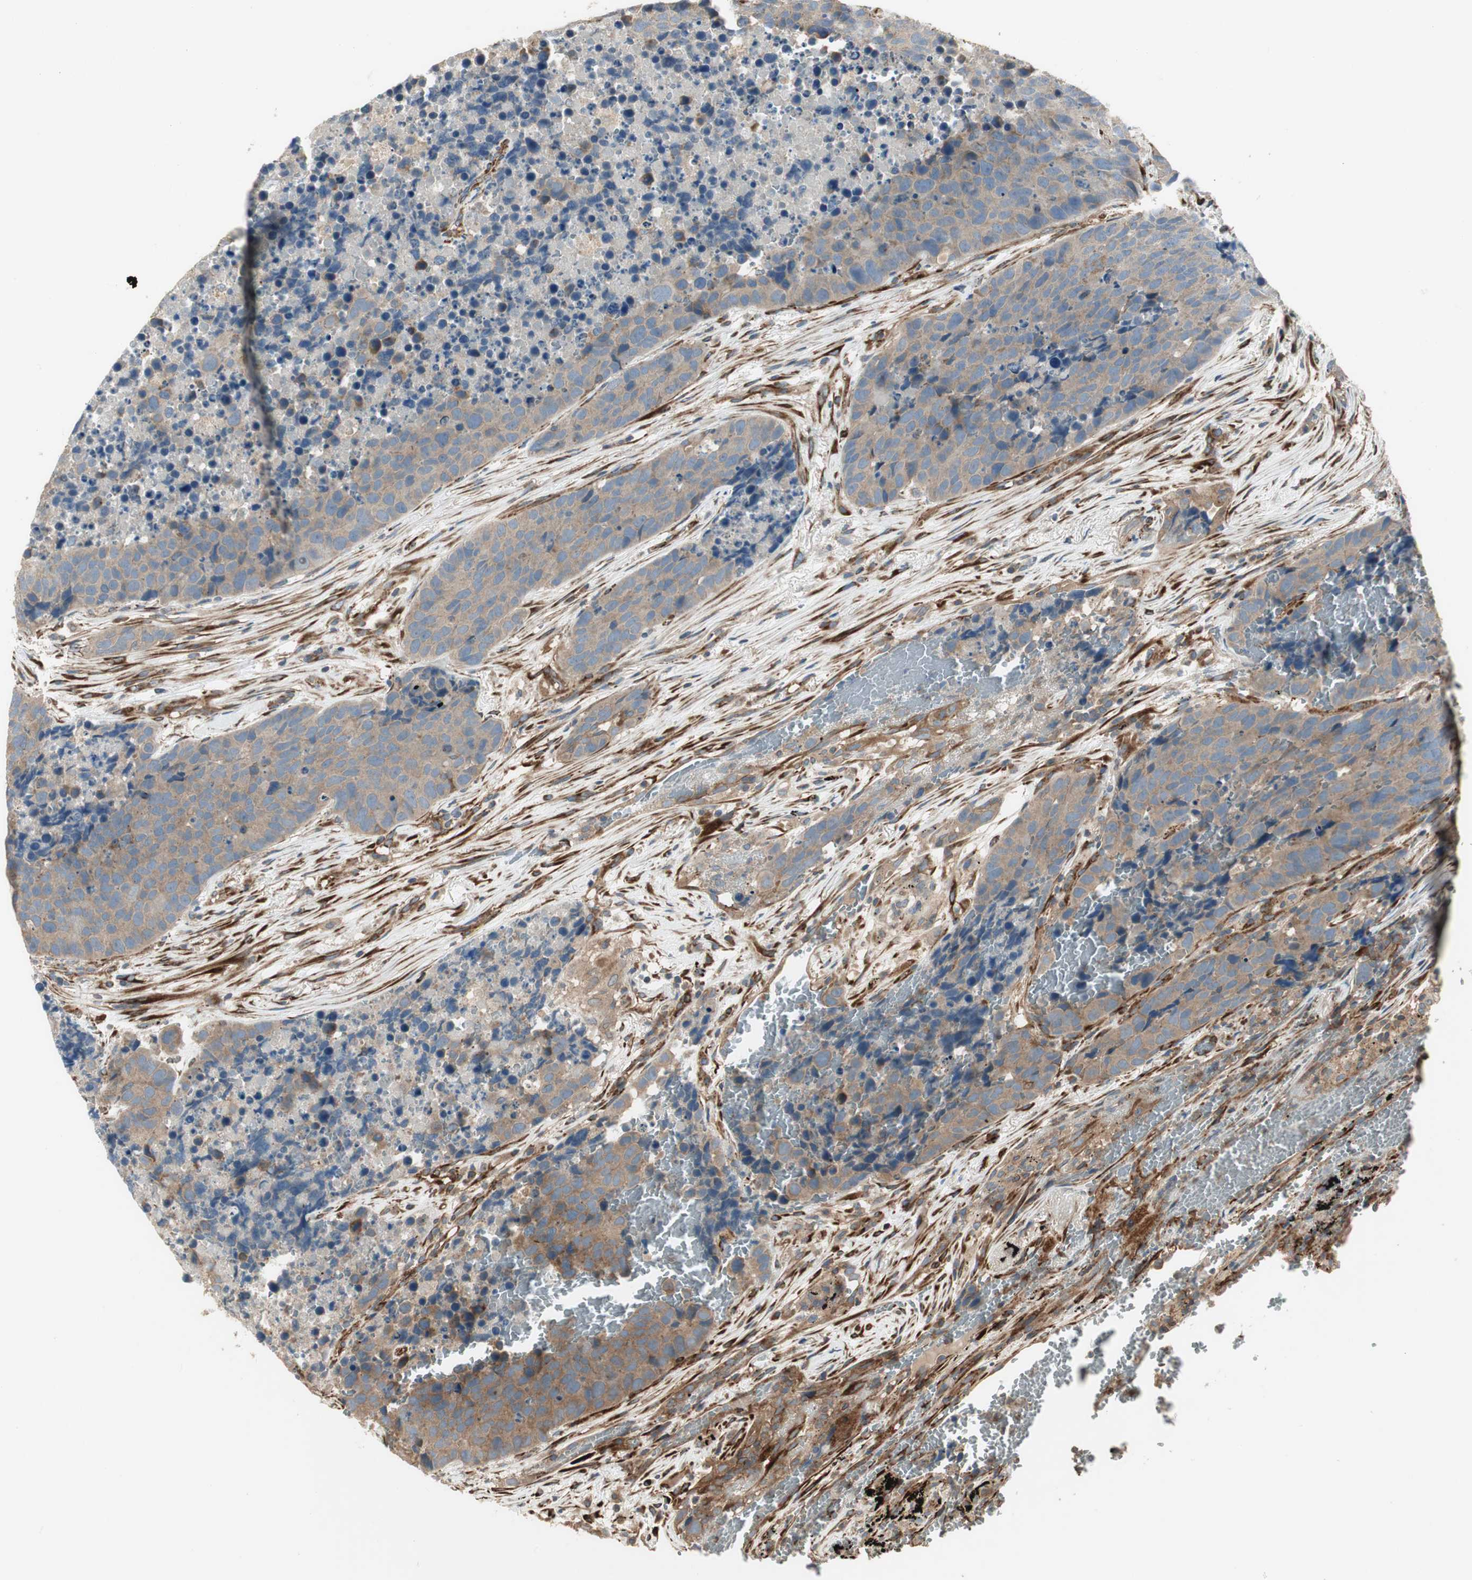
{"staining": {"intensity": "weak", "quantity": ">75%", "location": "cytoplasmic/membranous"}, "tissue": "carcinoid", "cell_type": "Tumor cells", "image_type": "cancer", "snomed": [{"axis": "morphology", "description": "Carcinoid, malignant, NOS"}, {"axis": "topography", "description": "Lung"}], "caption": "Immunohistochemical staining of human carcinoid reveals low levels of weak cytoplasmic/membranous protein staining in approximately >75% of tumor cells.", "gene": "PRKG1", "patient": {"sex": "male", "age": 60}}